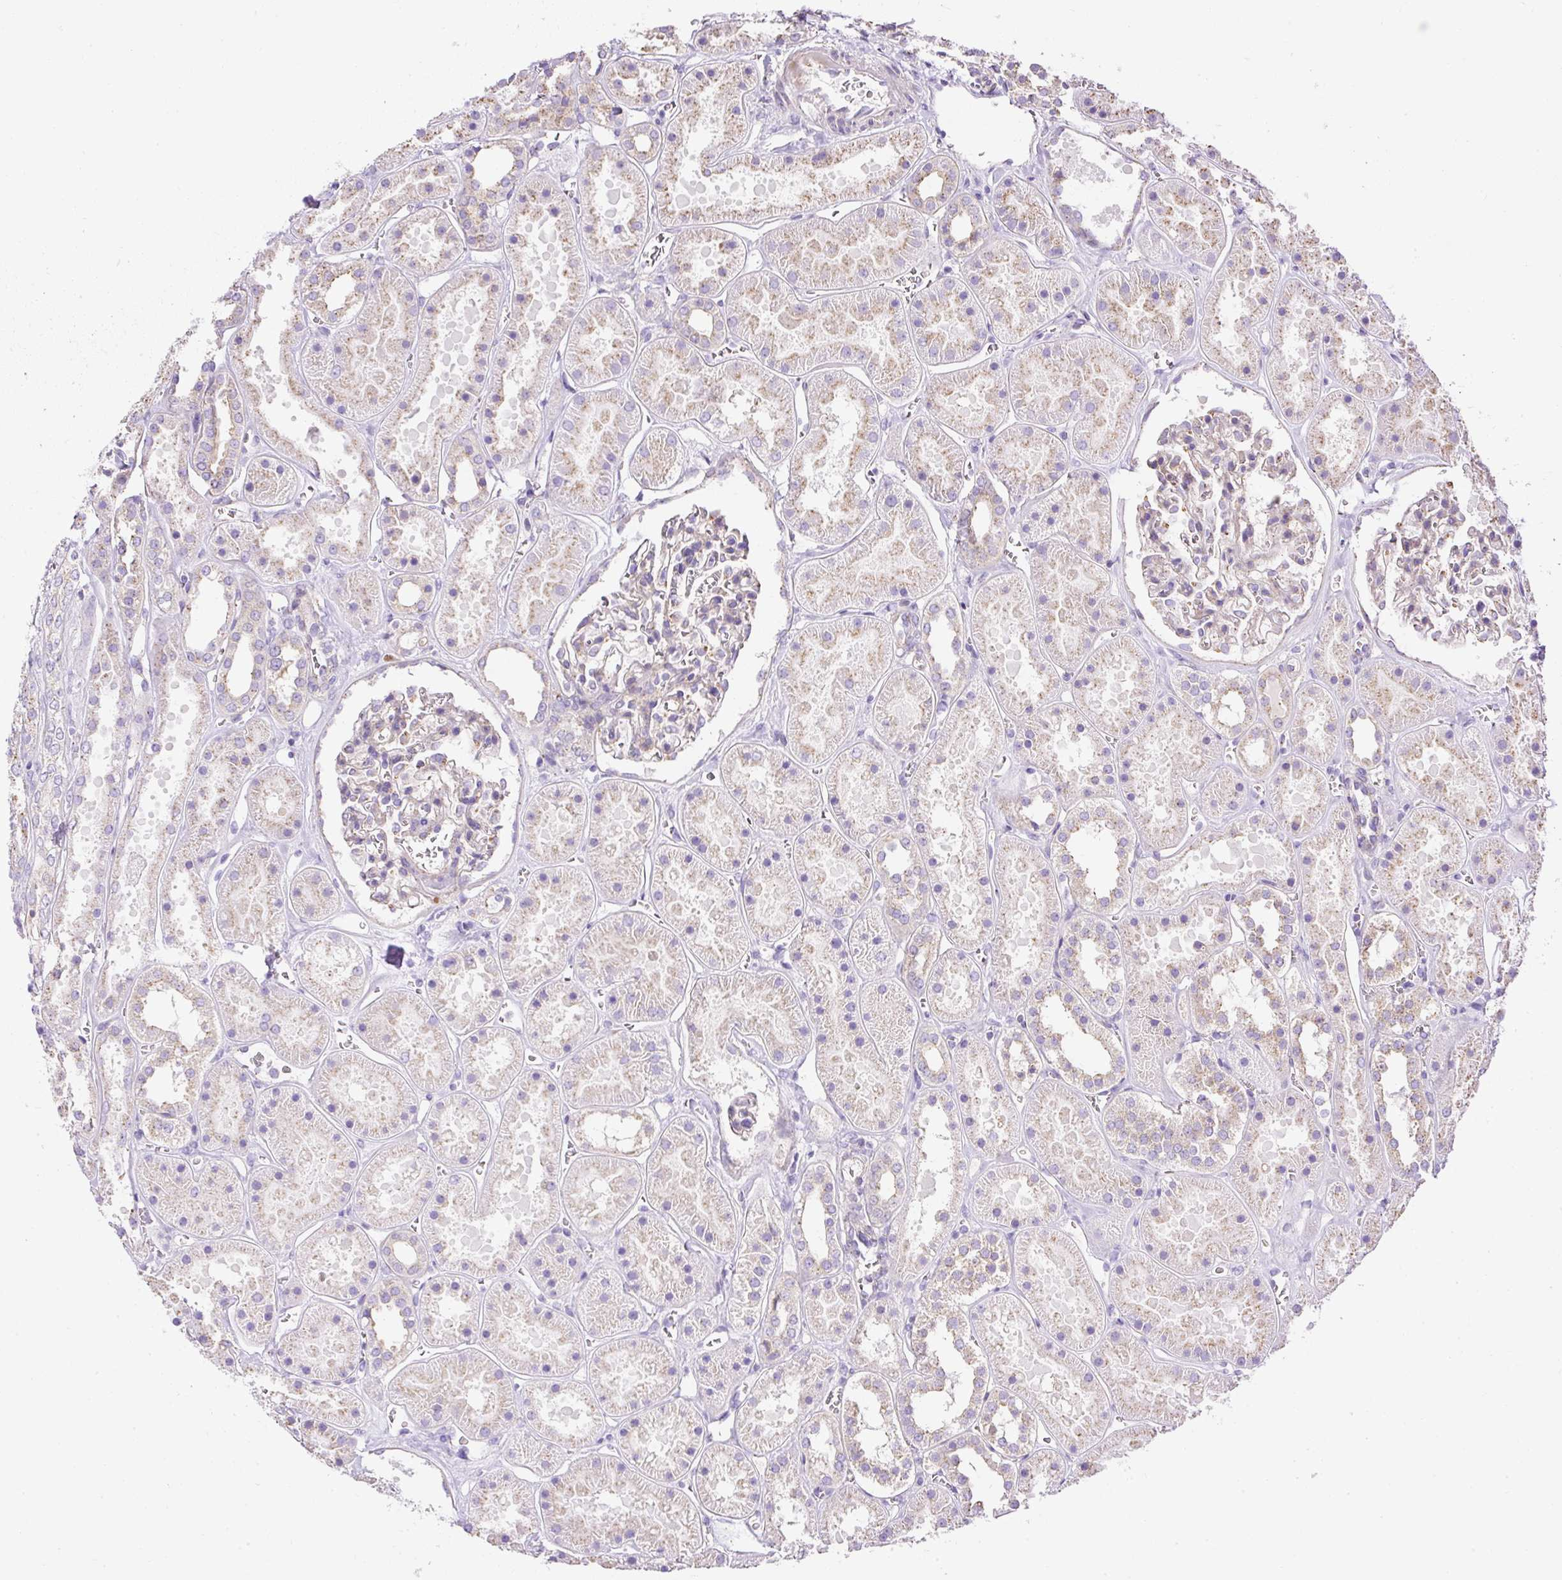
{"staining": {"intensity": "negative", "quantity": "none", "location": "none"}, "tissue": "kidney", "cell_type": "Cells in glomeruli", "image_type": "normal", "snomed": [{"axis": "morphology", "description": "Normal tissue, NOS"}, {"axis": "topography", "description": "Kidney"}], "caption": "The immunohistochemistry histopathology image has no significant expression in cells in glomeruli of kidney. (DAB (3,3'-diaminobenzidine) IHC, high magnification).", "gene": "CFAP47", "patient": {"sex": "female", "age": 41}}